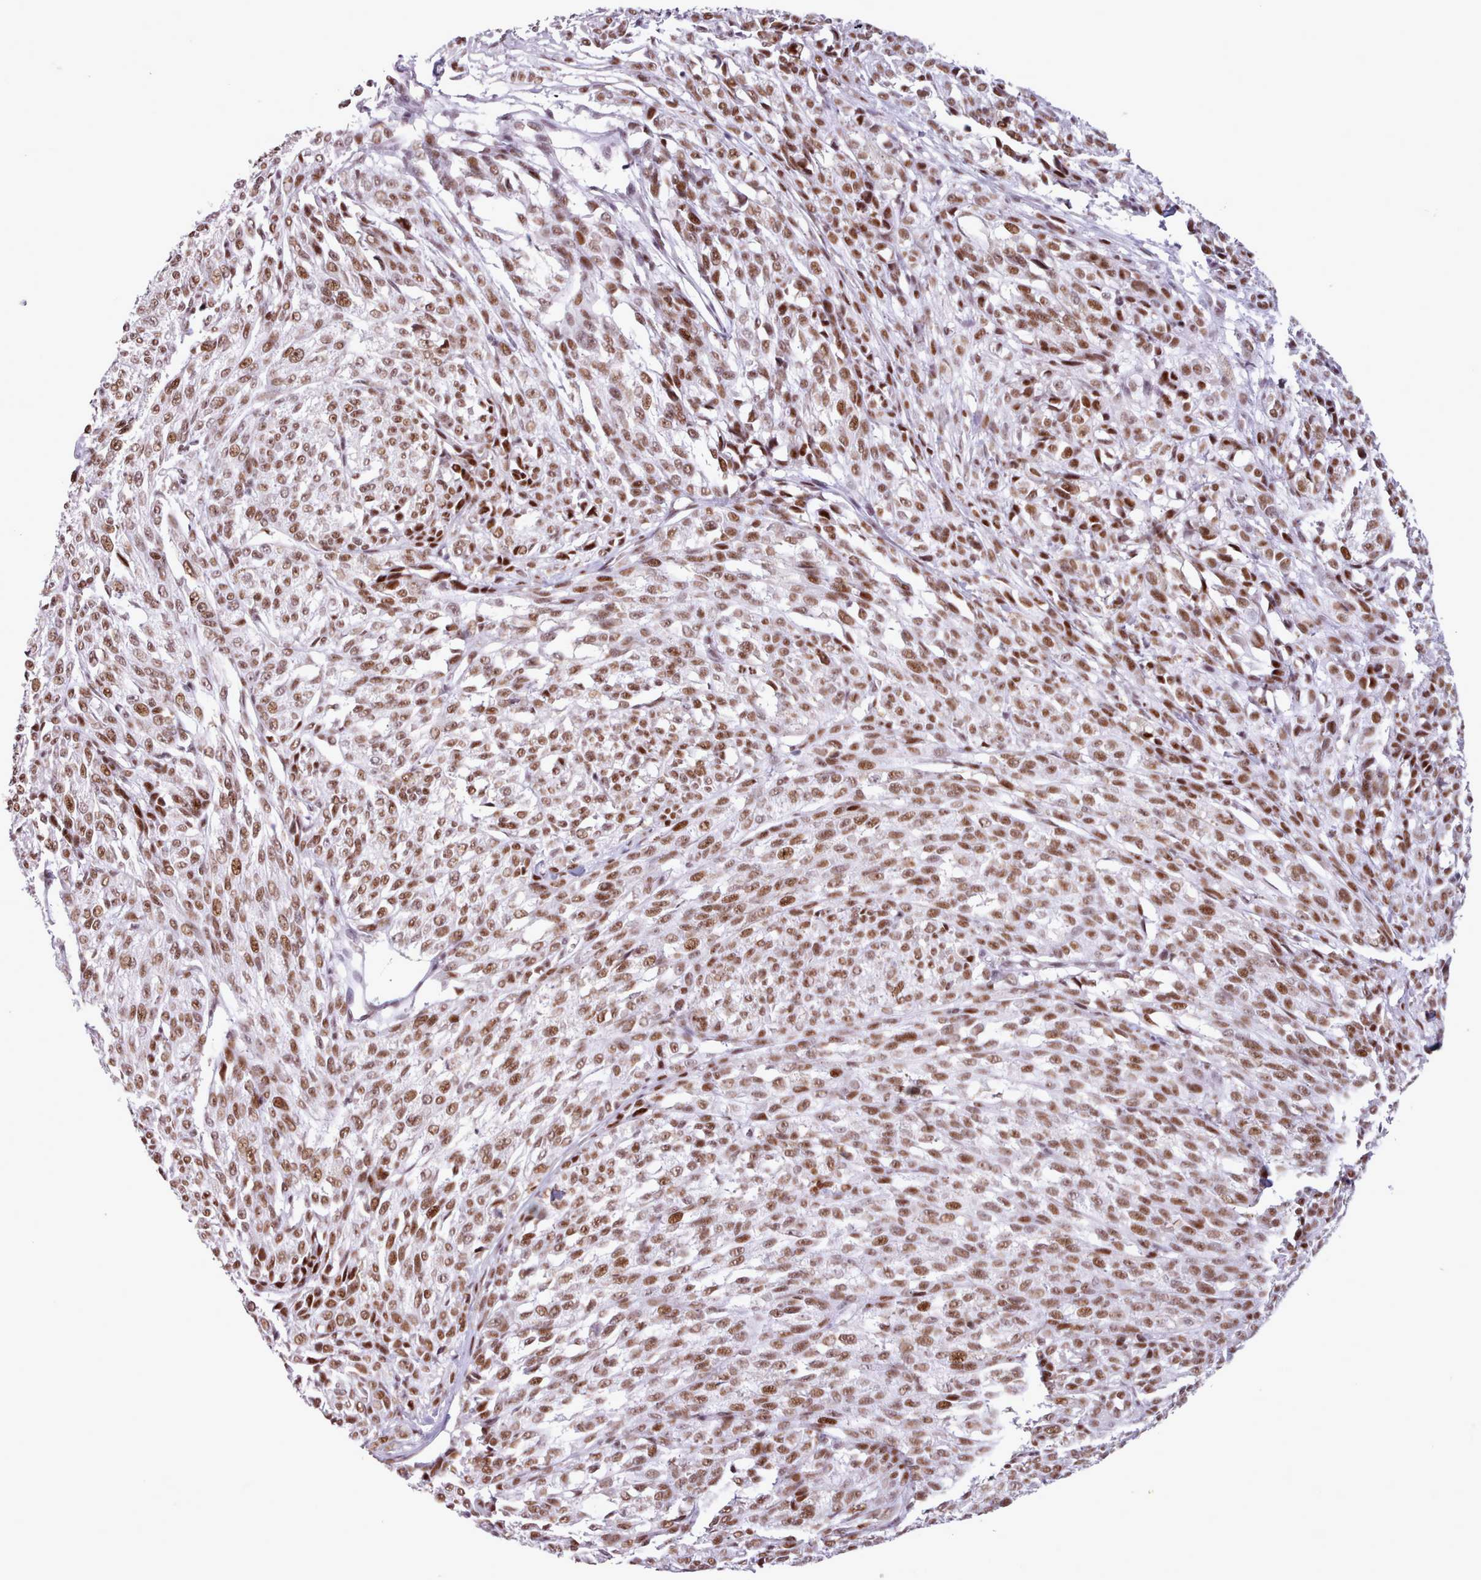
{"staining": {"intensity": "moderate", "quantity": ">75%", "location": "nuclear"}, "tissue": "melanoma", "cell_type": "Tumor cells", "image_type": "cancer", "snomed": [{"axis": "morphology", "description": "Malignant melanoma, NOS"}, {"axis": "topography", "description": "Skin"}], "caption": "Melanoma stained for a protein (brown) displays moderate nuclear positive expression in approximately >75% of tumor cells.", "gene": "SRSF4", "patient": {"sex": "female", "age": 52}}